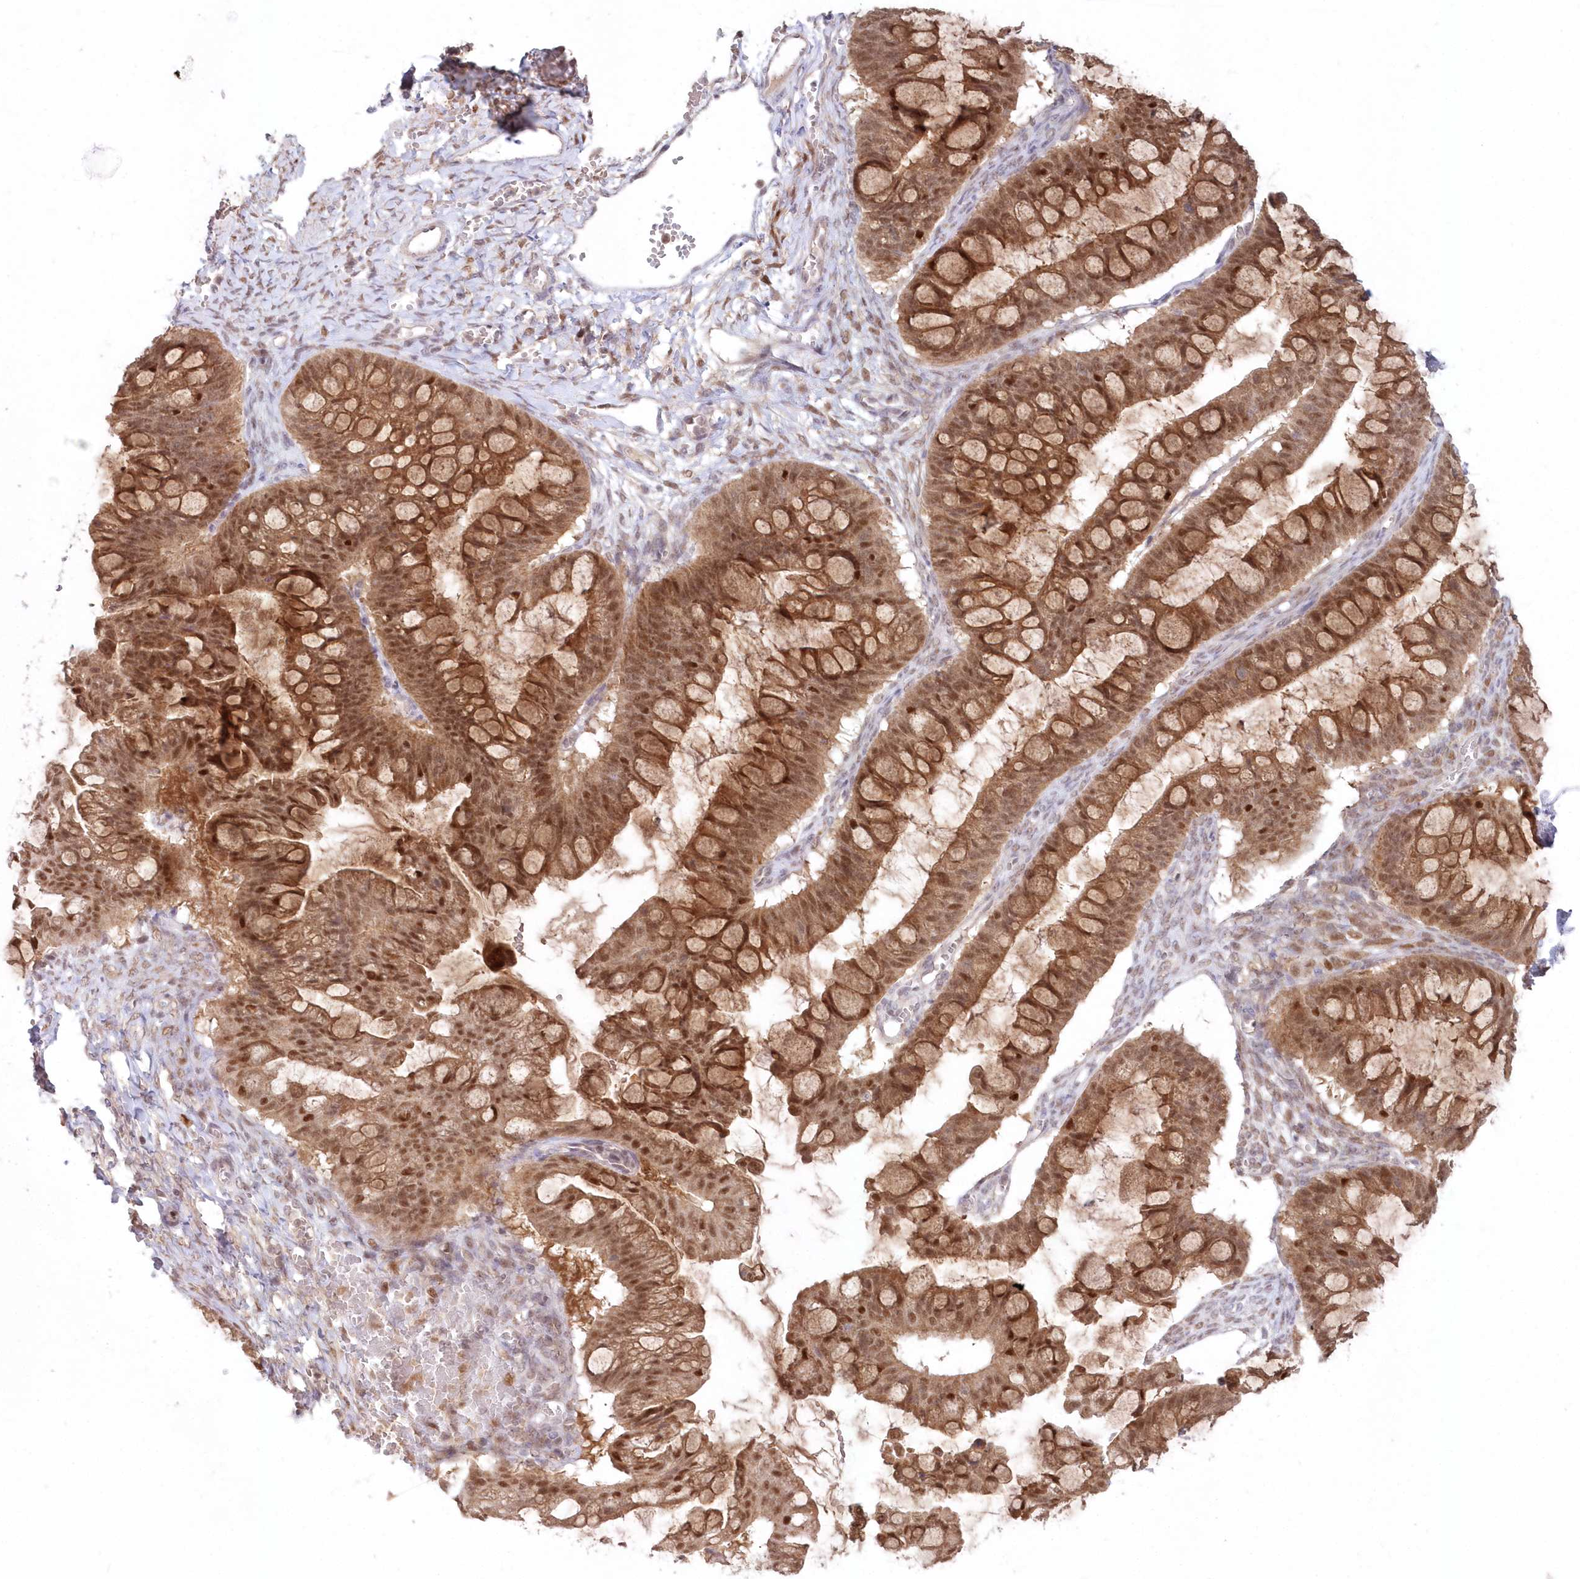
{"staining": {"intensity": "moderate", "quantity": ">75%", "location": "cytoplasmic/membranous,nuclear"}, "tissue": "ovarian cancer", "cell_type": "Tumor cells", "image_type": "cancer", "snomed": [{"axis": "morphology", "description": "Cystadenocarcinoma, mucinous, NOS"}, {"axis": "topography", "description": "Ovary"}], "caption": "About >75% of tumor cells in ovarian cancer (mucinous cystadenocarcinoma) demonstrate moderate cytoplasmic/membranous and nuclear protein positivity as visualized by brown immunohistochemical staining.", "gene": "ASCC1", "patient": {"sex": "female", "age": 73}}